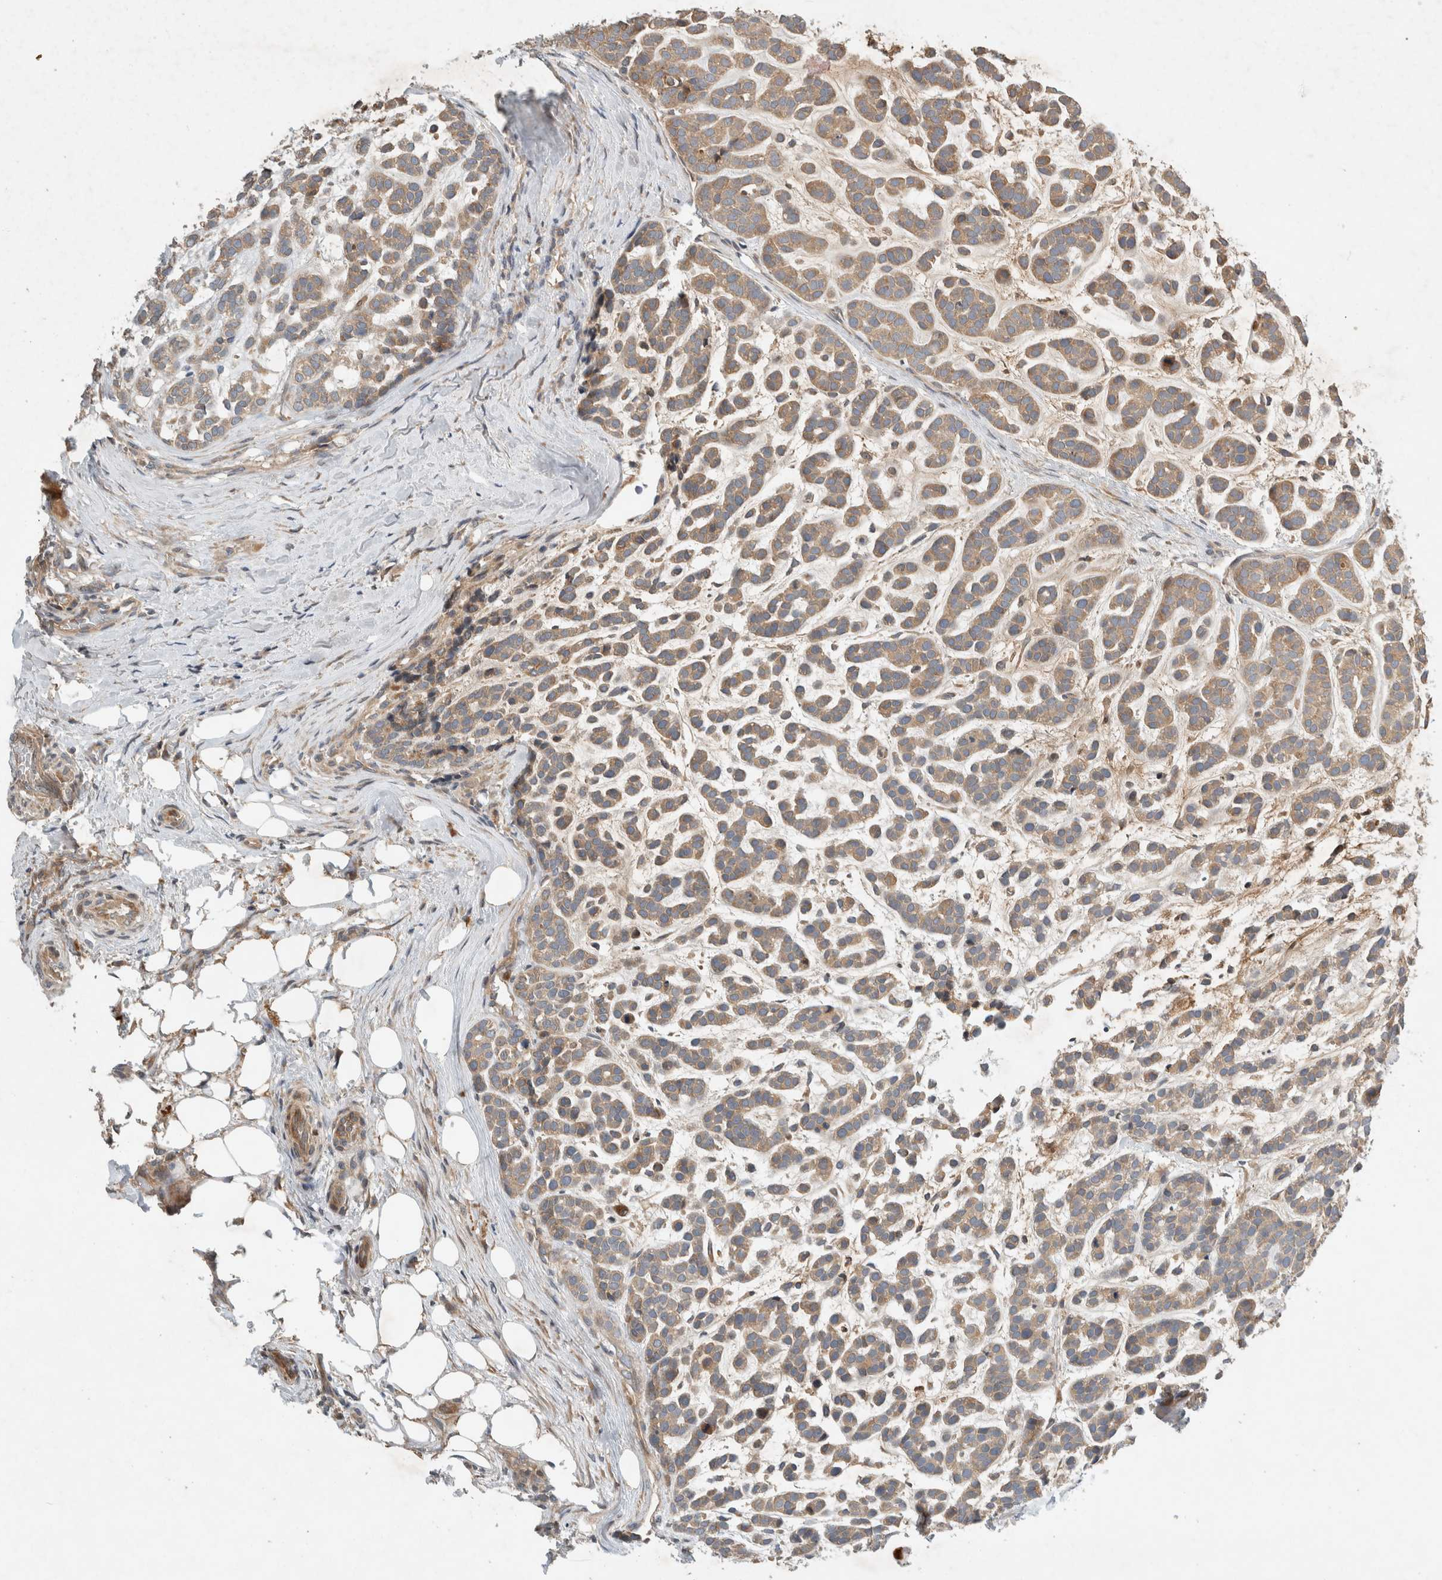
{"staining": {"intensity": "moderate", "quantity": "25%-75%", "location": "cytoplasmic/membranous"}, "tissue": "head and neck cancer", "cell_type": "Tumor cells", "image_type": "cancer", "snomed": [{"axis": "morphology", "description": "Adenocarcinoma, NOS"}, {"axis": "morphology", "description": "Adenoma, NOS"}, {"axis": "topography", "description": "Head-Neck"}], "caption": "Head and neck adenoma stained with IHC exhibits moderate cytoplasmic/membranous staining in about 25%-75% of tumor cells.", "gene": "ARMC9", "patient": {"sex": "female", "age": 55}}